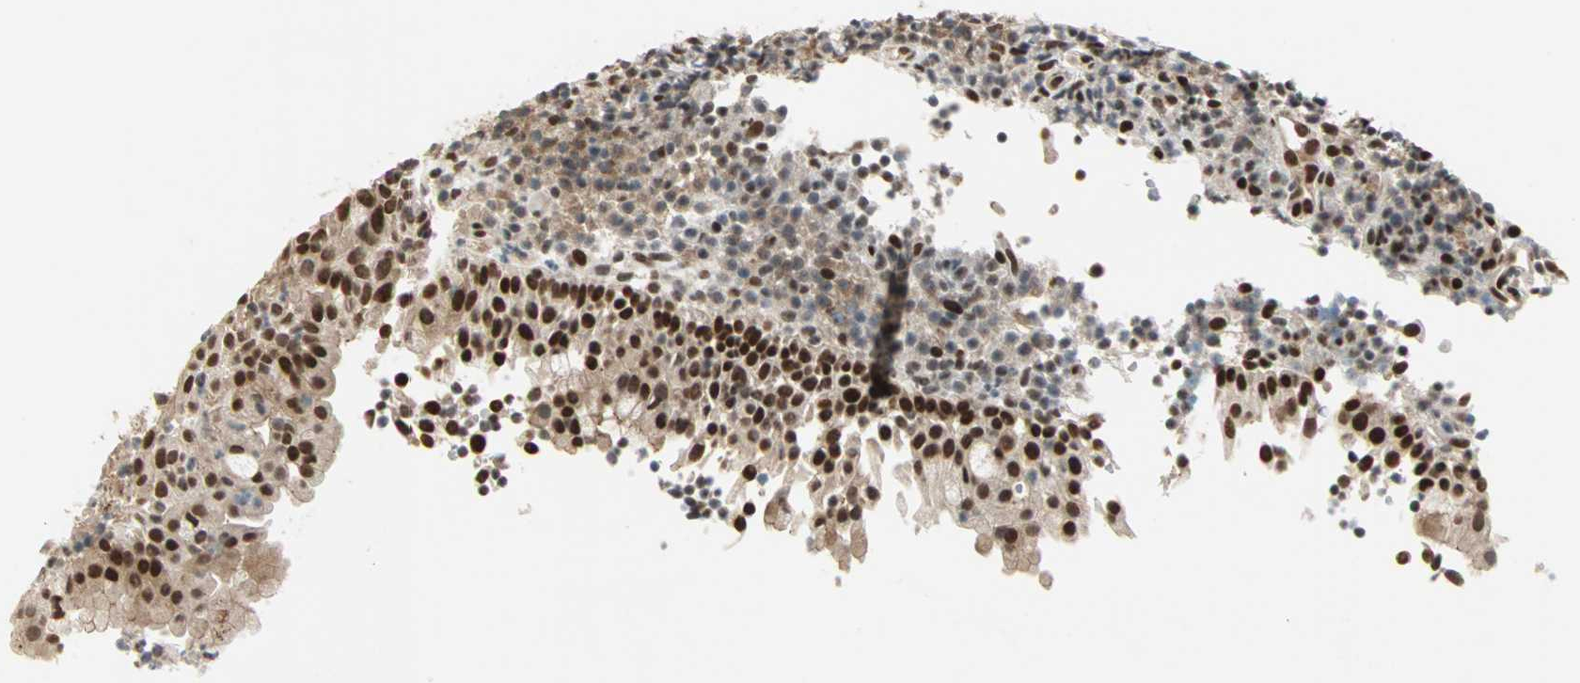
{"staining": {"intensity": "moderate", "quantity": ">75%", "location": "nuclear"}, "tissue": "tonsil", "cell_type": "Germinal center cells", "image_type": "normal", "snomed": [{"axis": "morphology", "description": "Normal tissue, NOS"}, {"axis": "topography", "description": "Tonsil"}], "caption": "High-power microscopy captured an immunohistochemistry micrograph of unremarkable tonsil, revealing moderate nuclear expression in about >75% of germinal center cells.", "gene": "BLM", "patient": {"sex": "female", "age": 40}}